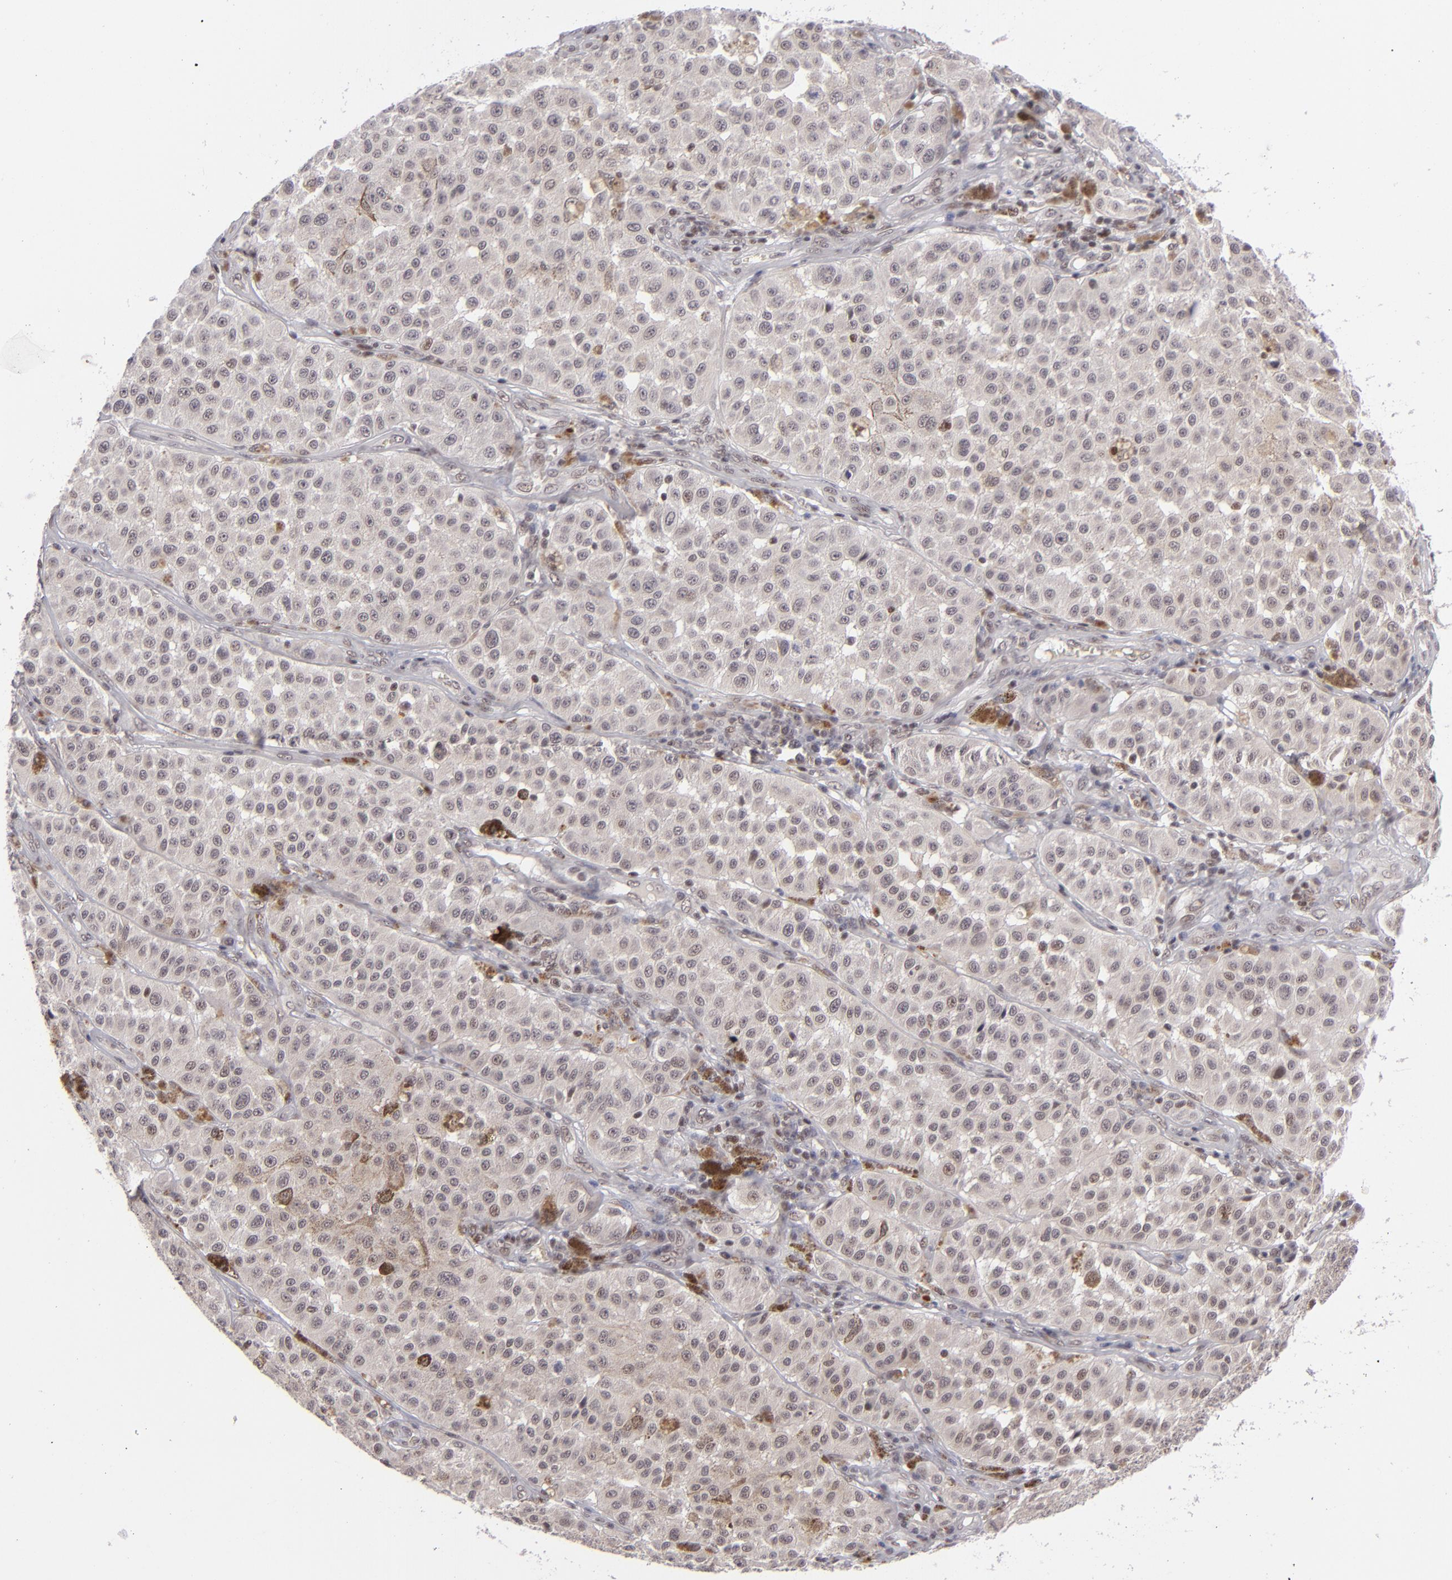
{"staining": {"intensity": "weak", "quantity": "<25%", "location": "cytoplasmic/membranous,nuclear"}, "tissue": "melanoma", "cell_type": "Tumor cells", "image_type": "cancer", "snomed": [{"axis": "morphology", "description": "Malignant melanoma, NOS"}, {"axis": "topography", "description": "Skin"}], "caption": "There is no significant positivity in tumor cells of melanoma.", "gene": "MLLT3", "patient": {"sex": "female", "age": 64}}